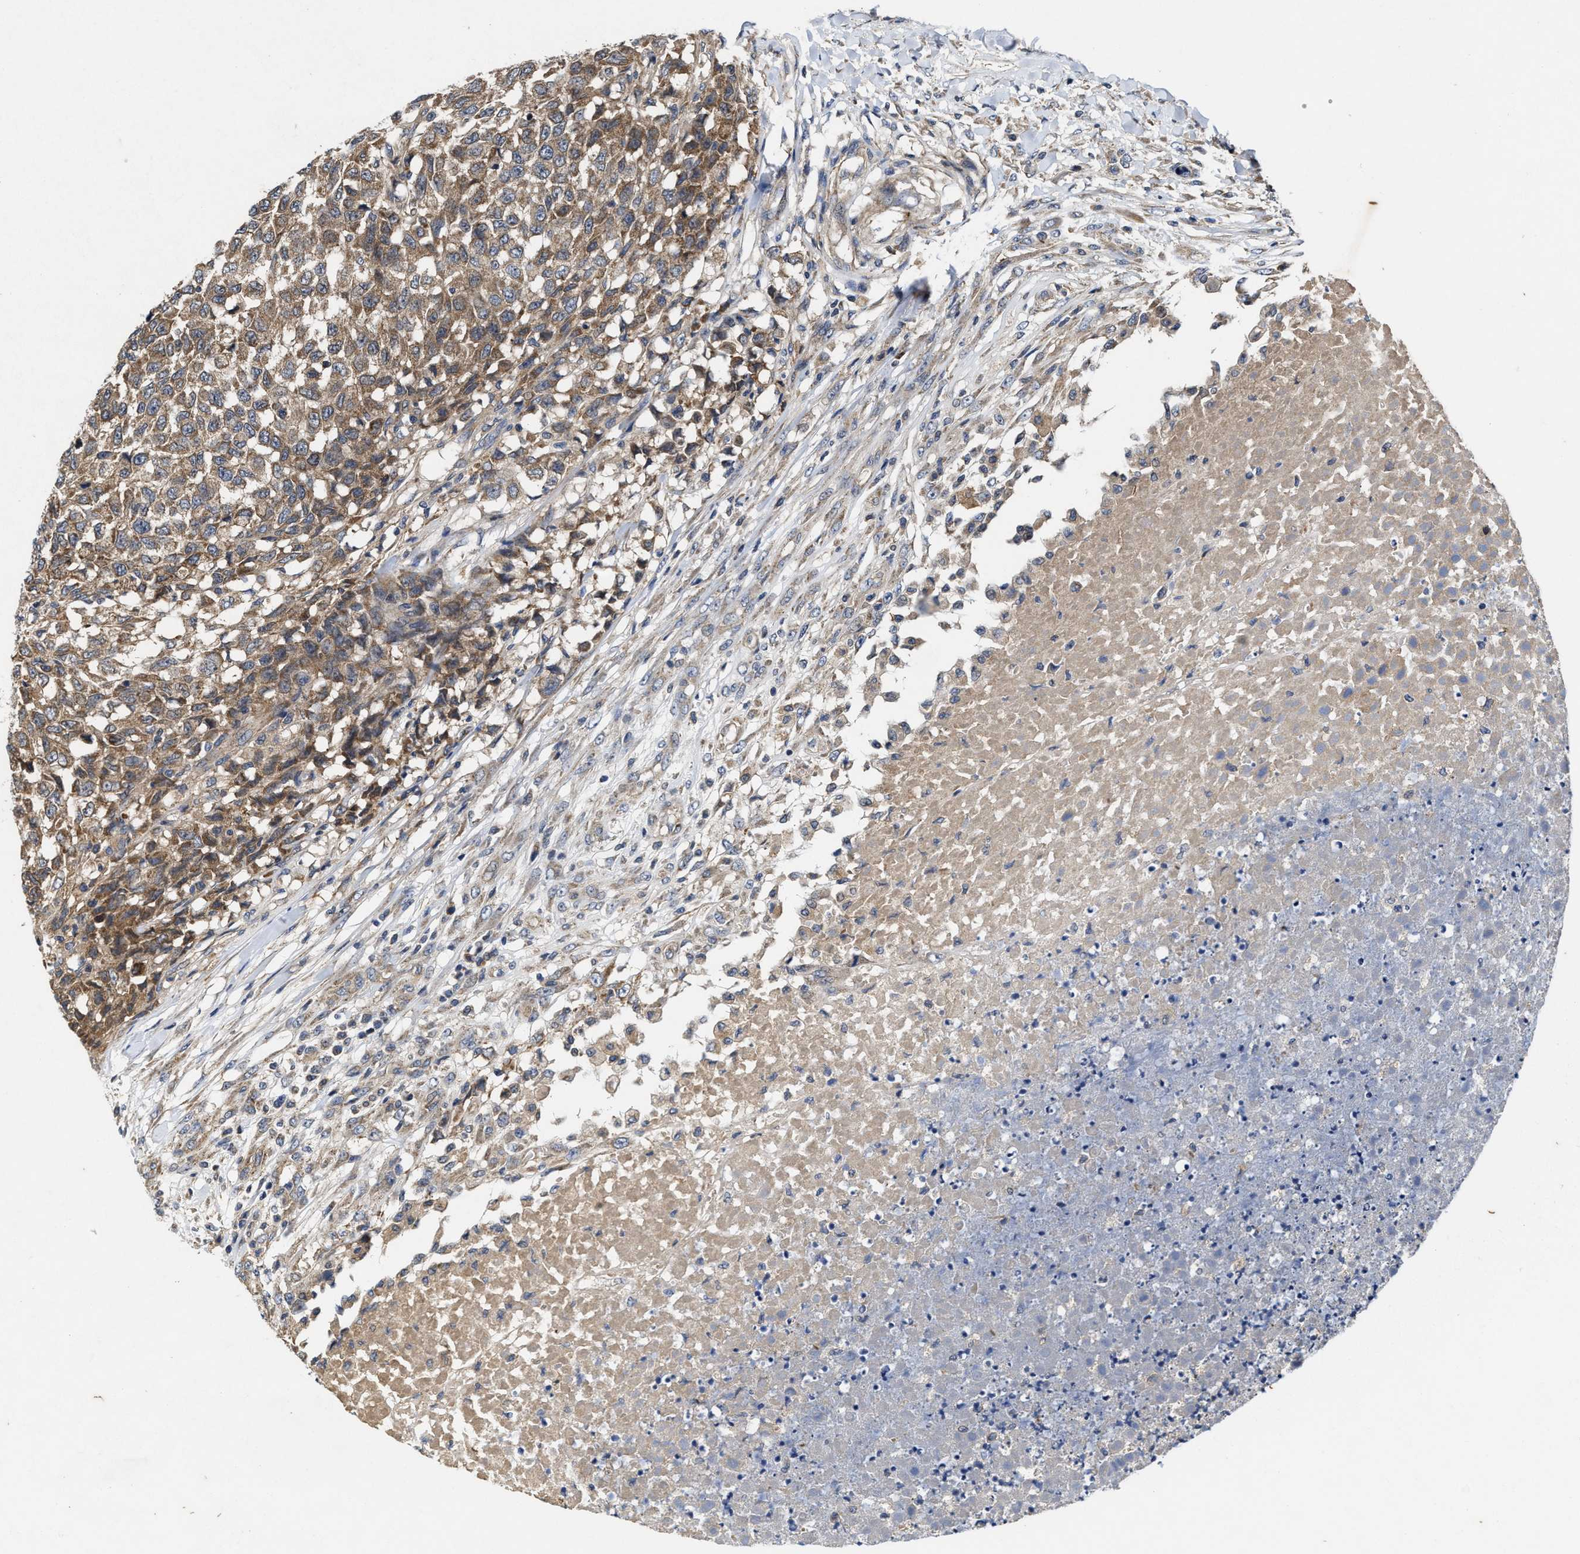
{"staining": {"intensity": "moderate", "quantity": ">75%", "location": "cytoplasmic/membranous"}, "tissue": "testis cancer", "cell_type": "Tumor cells", "image_type": "cancer", "snomed": [{"axis": "morphology", "description": "Seminoma, NOS"}, {"axis": "topography", "description": "Testis"}], "caption": "Immunohistochemistry (IHC) (DAB (3,3'-diaminobenzidine)) staining of human seminoma (testis) exhibits moderate cytoplasmic/membranous protein staining in about >75% of tumor cells. (DAB IHC with brightfield microscopy, high magnification).", "gene": "EFNA4", "patient": {"sex": "male", "age": 59}}